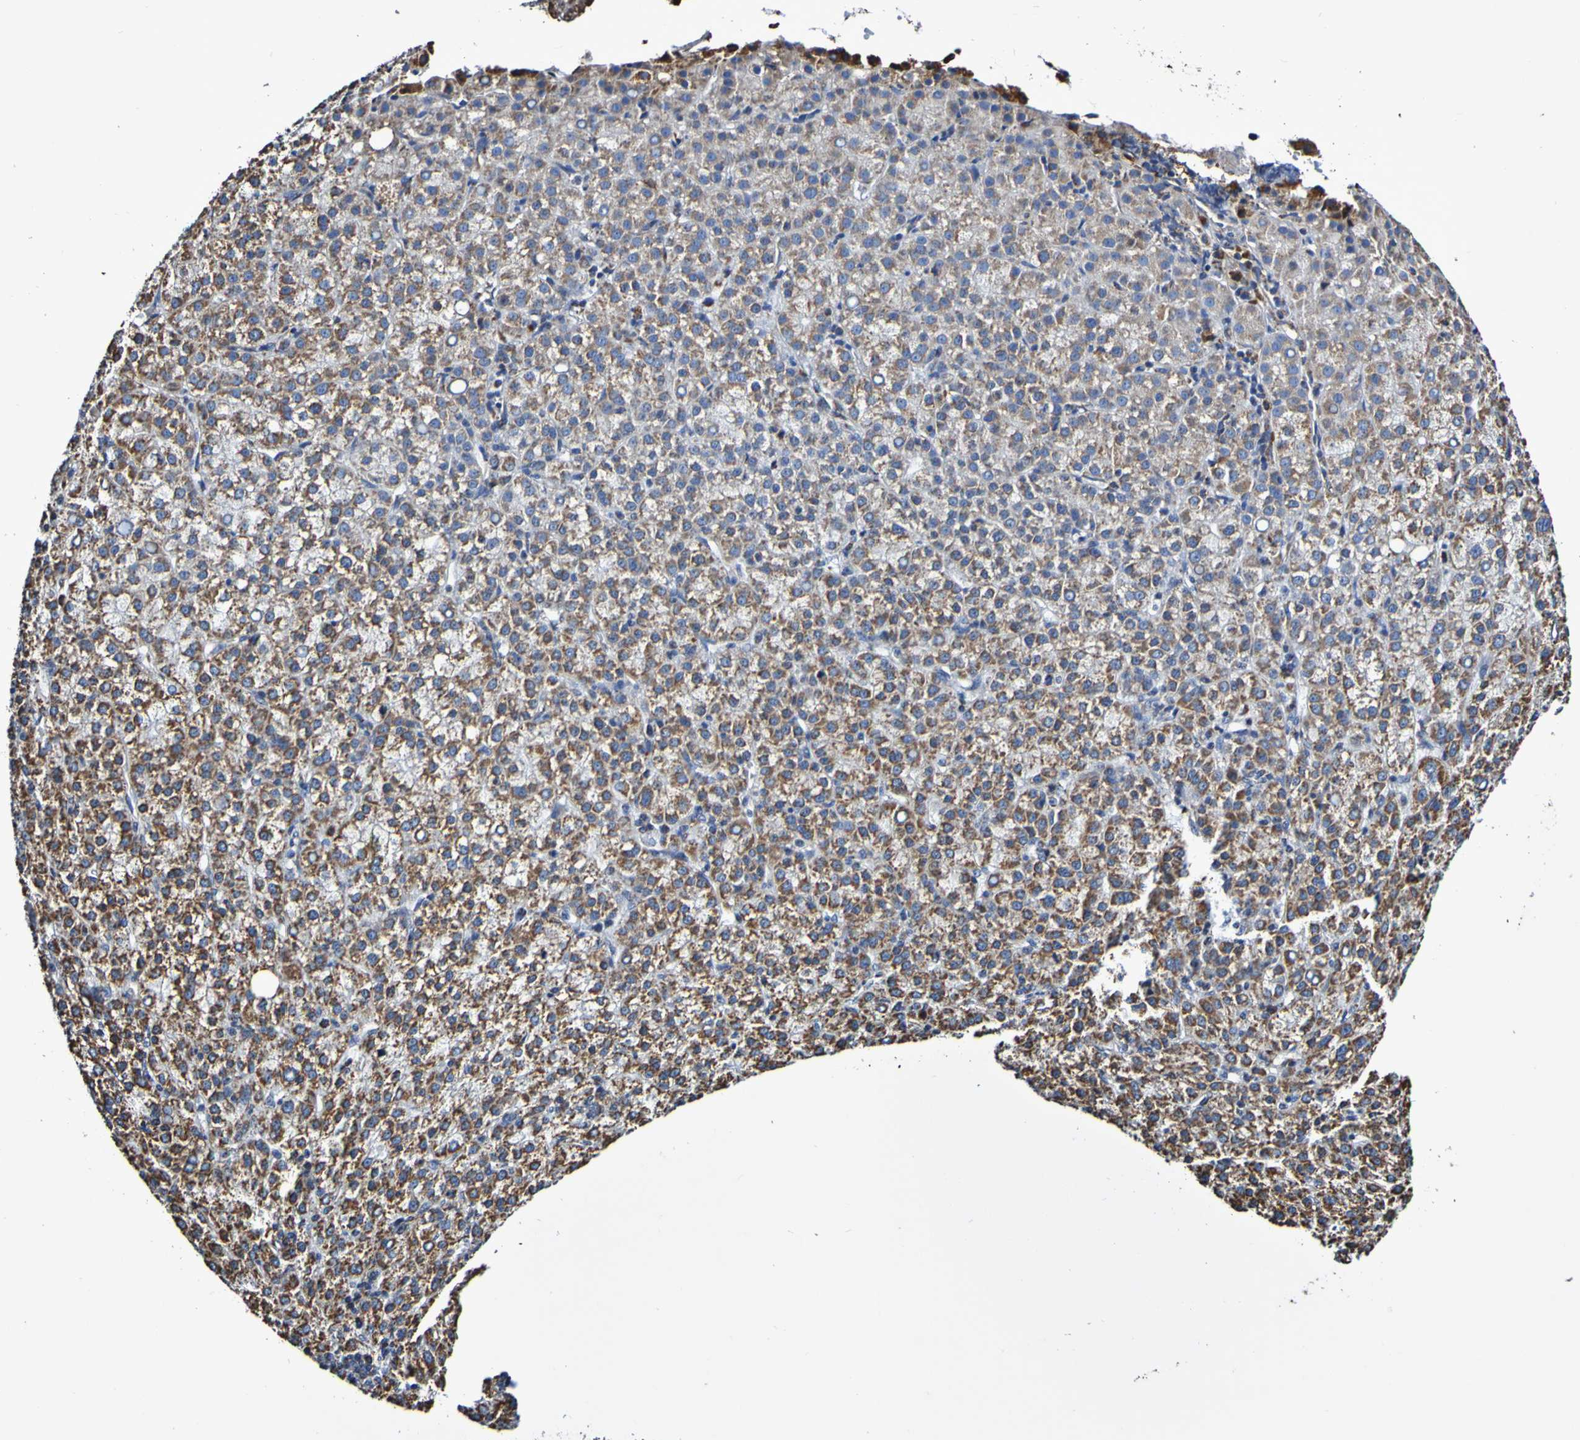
{"staining": {"intensity": "moderate", "quantity": ">75%", "location": "cytoplasmic/membranous"}, "tissue": "liver cancer", "cell_type": "Tumor cells", "image_type": "cancer", "snomed": [{"axis": "morphology", "description": "Carcinoma, Hepatocellular, NOS"}, {"axis": "topography", "description": "Liver"}], "caption": "An image of human hepatocellular carcinoma (liver) stained for a protein reveals moderate cytoplasmic/membranous brown staining in tumor cells. (DAB IHC, brown staining for protein, blue staining for nuclei).", "gene": "IL18R1", "patient": {"sex": "female", "age": 58}}